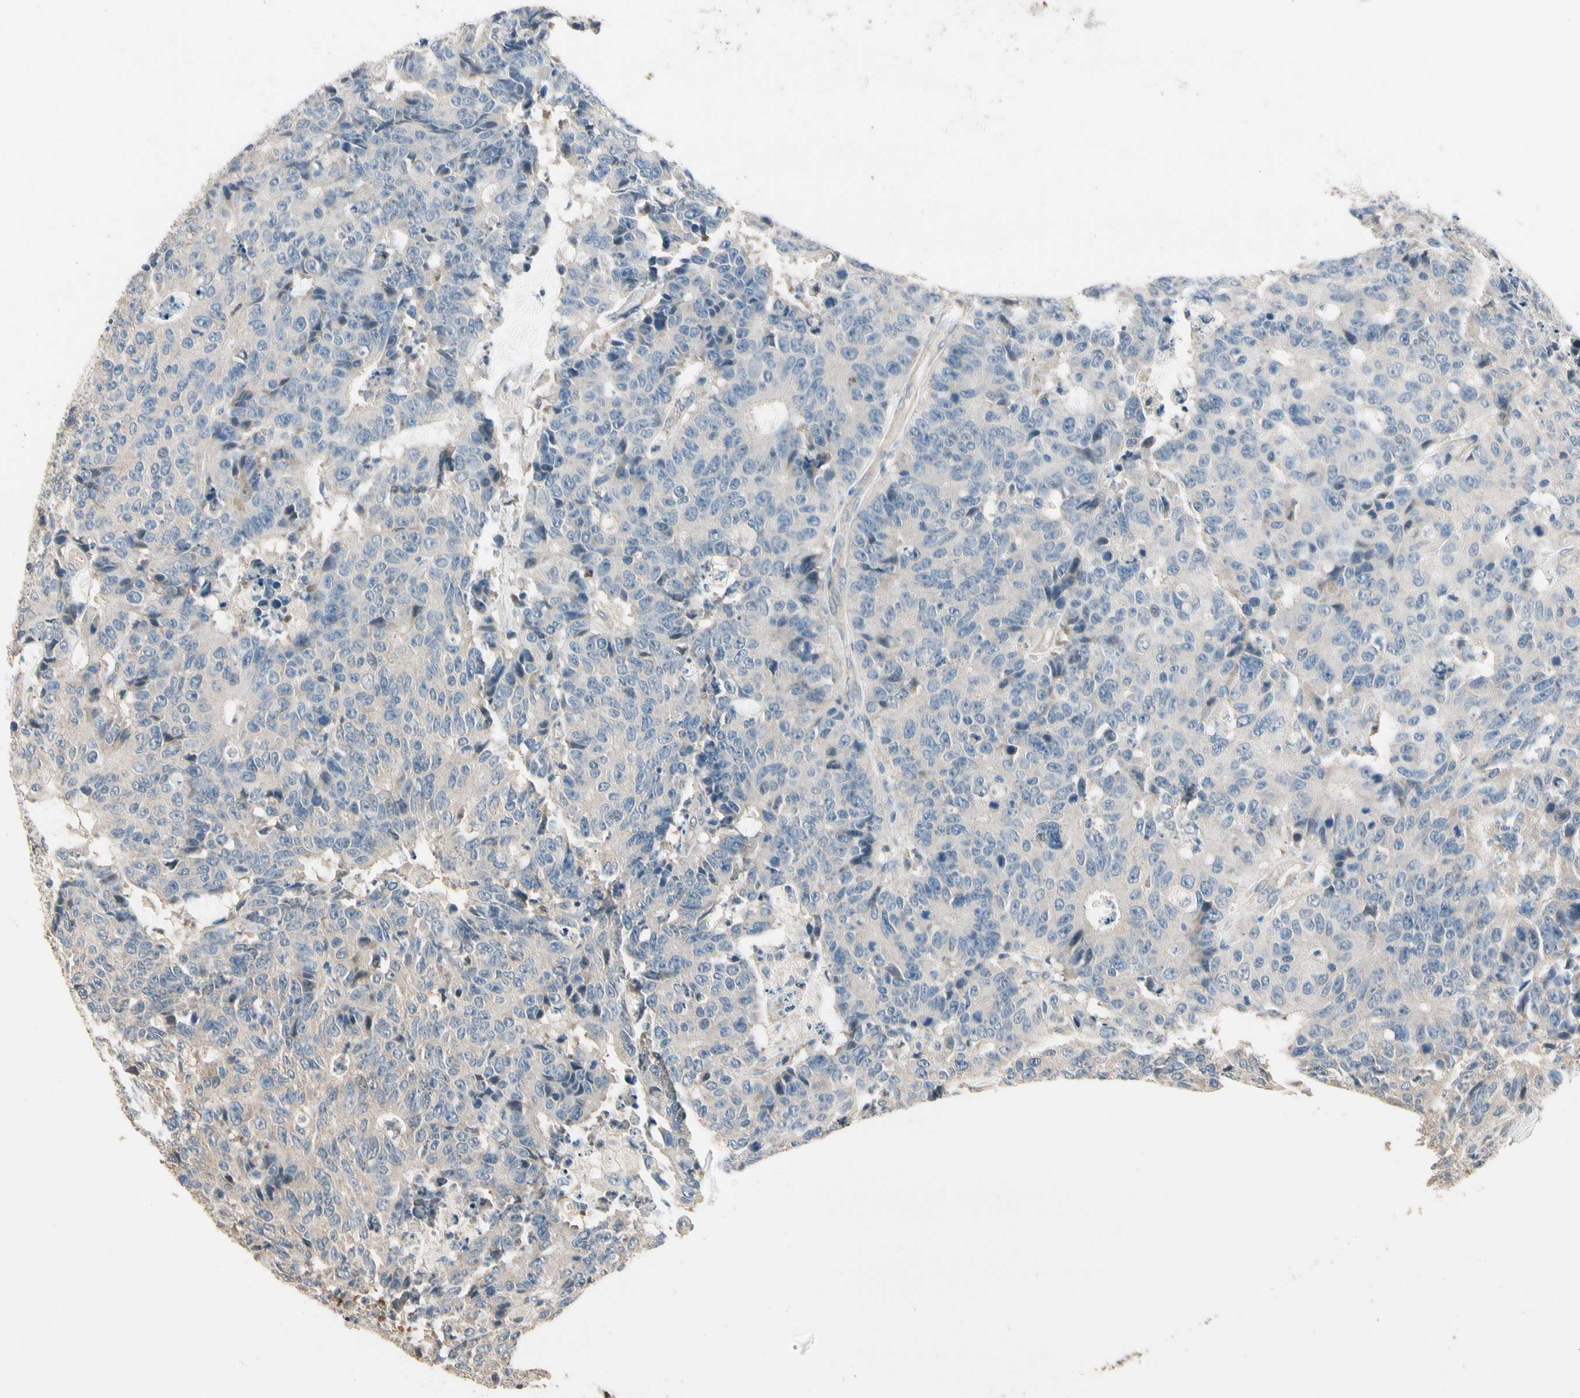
{"staining": {"intensity": "weak", "quantity": "<25%", "location": "cytoplasmic/membranous"}, "tissue": "colorectal cancer", "cell_type": "Tumor cells", "image_type": "cancer", "snomed": [{"axis": "morphology", "description": "Adenocarcinoma, NOS"}, {"axis": "topography", "description": "Colon"}], "caption": "The micrograph reveals no staining of tumor cells in colorectal cancer.", "gene": "CDH6", "patient": {"sex": "female", "age": 86}}